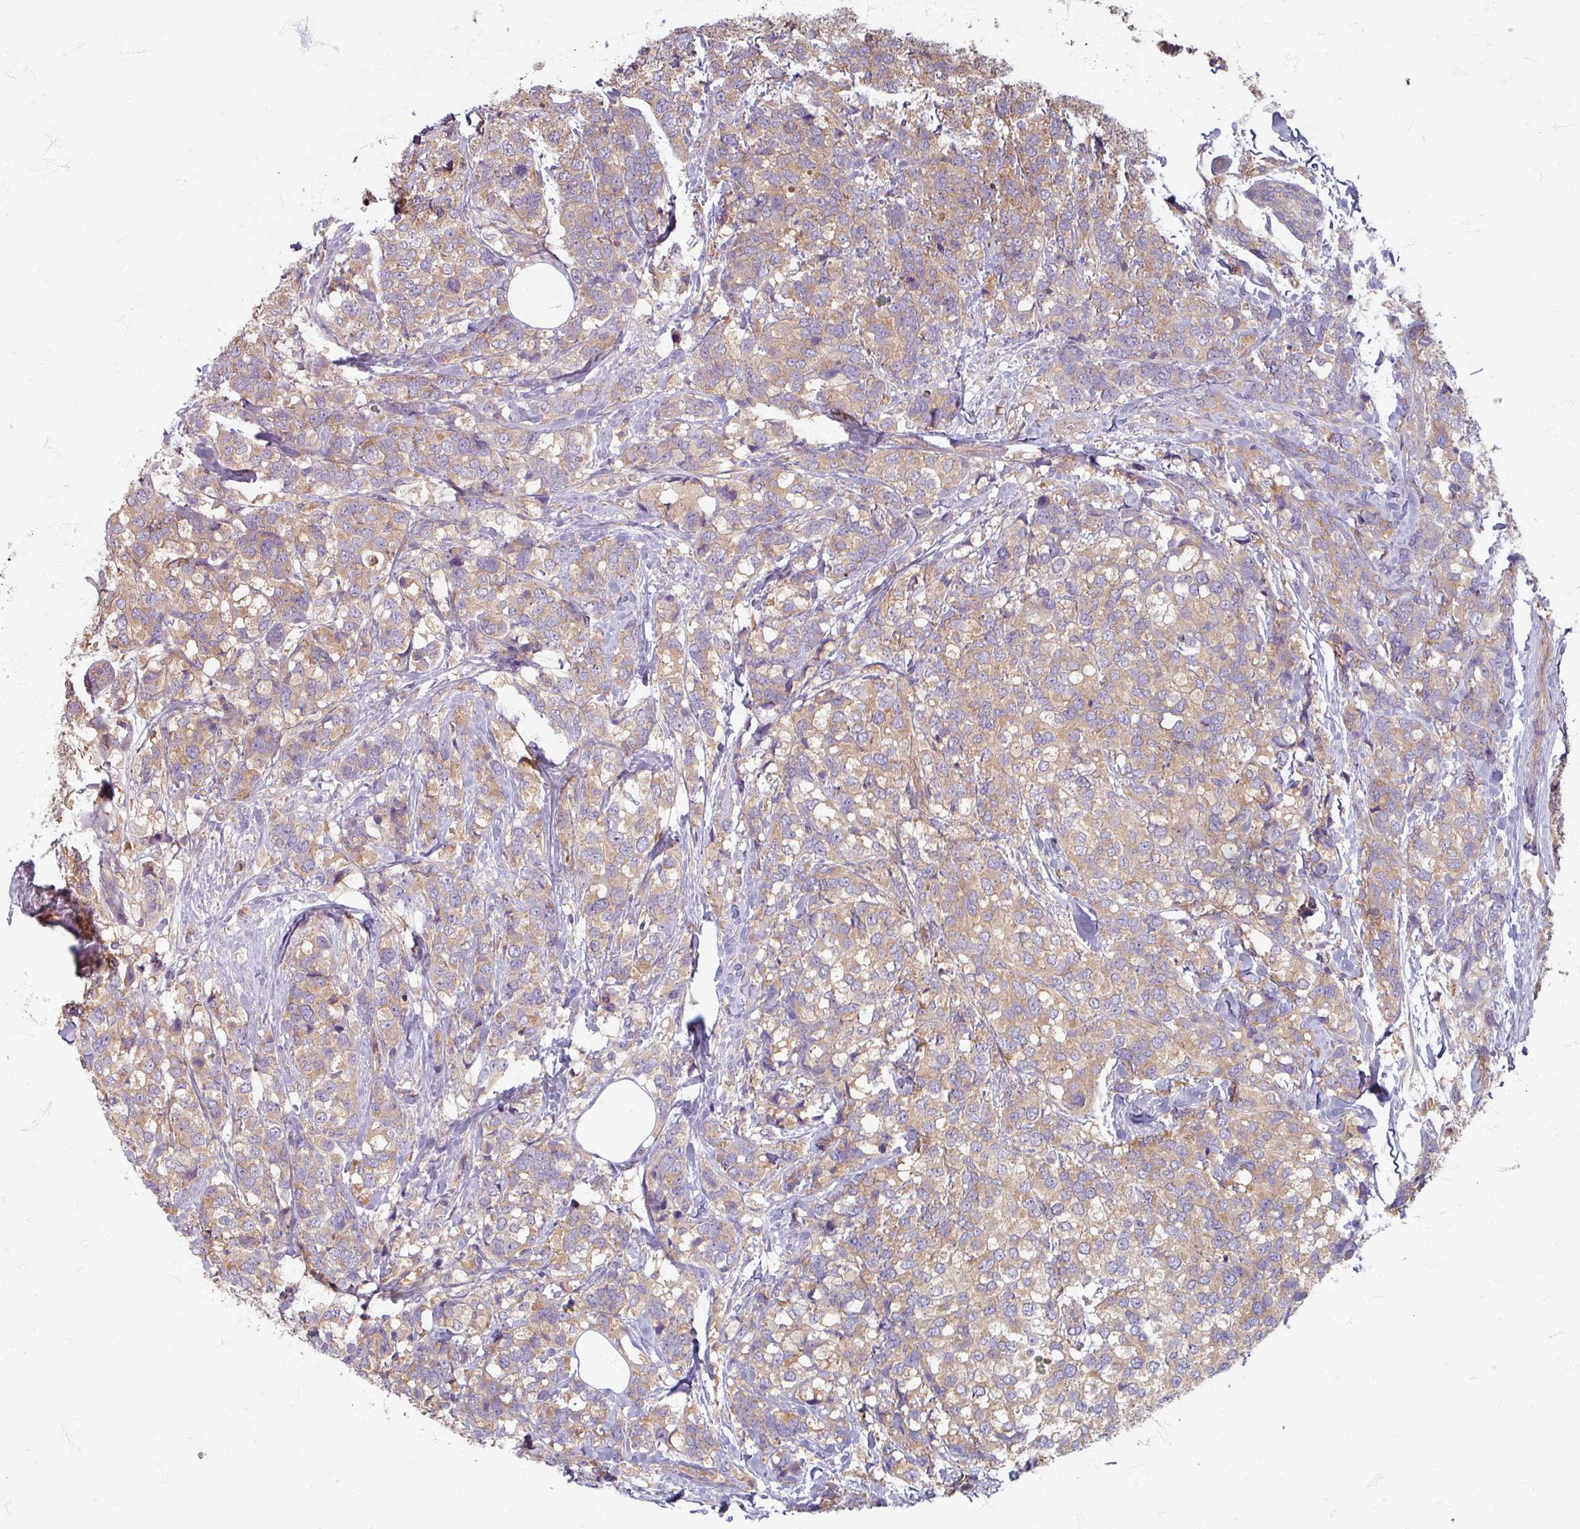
{"staining": {"intensity": "weak", "quantity": ">75%", "location": "cytoplasmic/membranous"}, "tissue": "breast cancer", "cell_type": "Tumor cells", "image_type": "cancer", "snomed": [{"axis": "morphology", "description": "Lobular carcinoma"}, {"axis": "topography", "description": "Breast"}], "caption": "A brown stain shows weak cytoplasmic/membranous staining of a protein in breast lobular carcinoma tumor cells.", "gene": "STAM", "patient": {"sex": "female", "age": 59}}